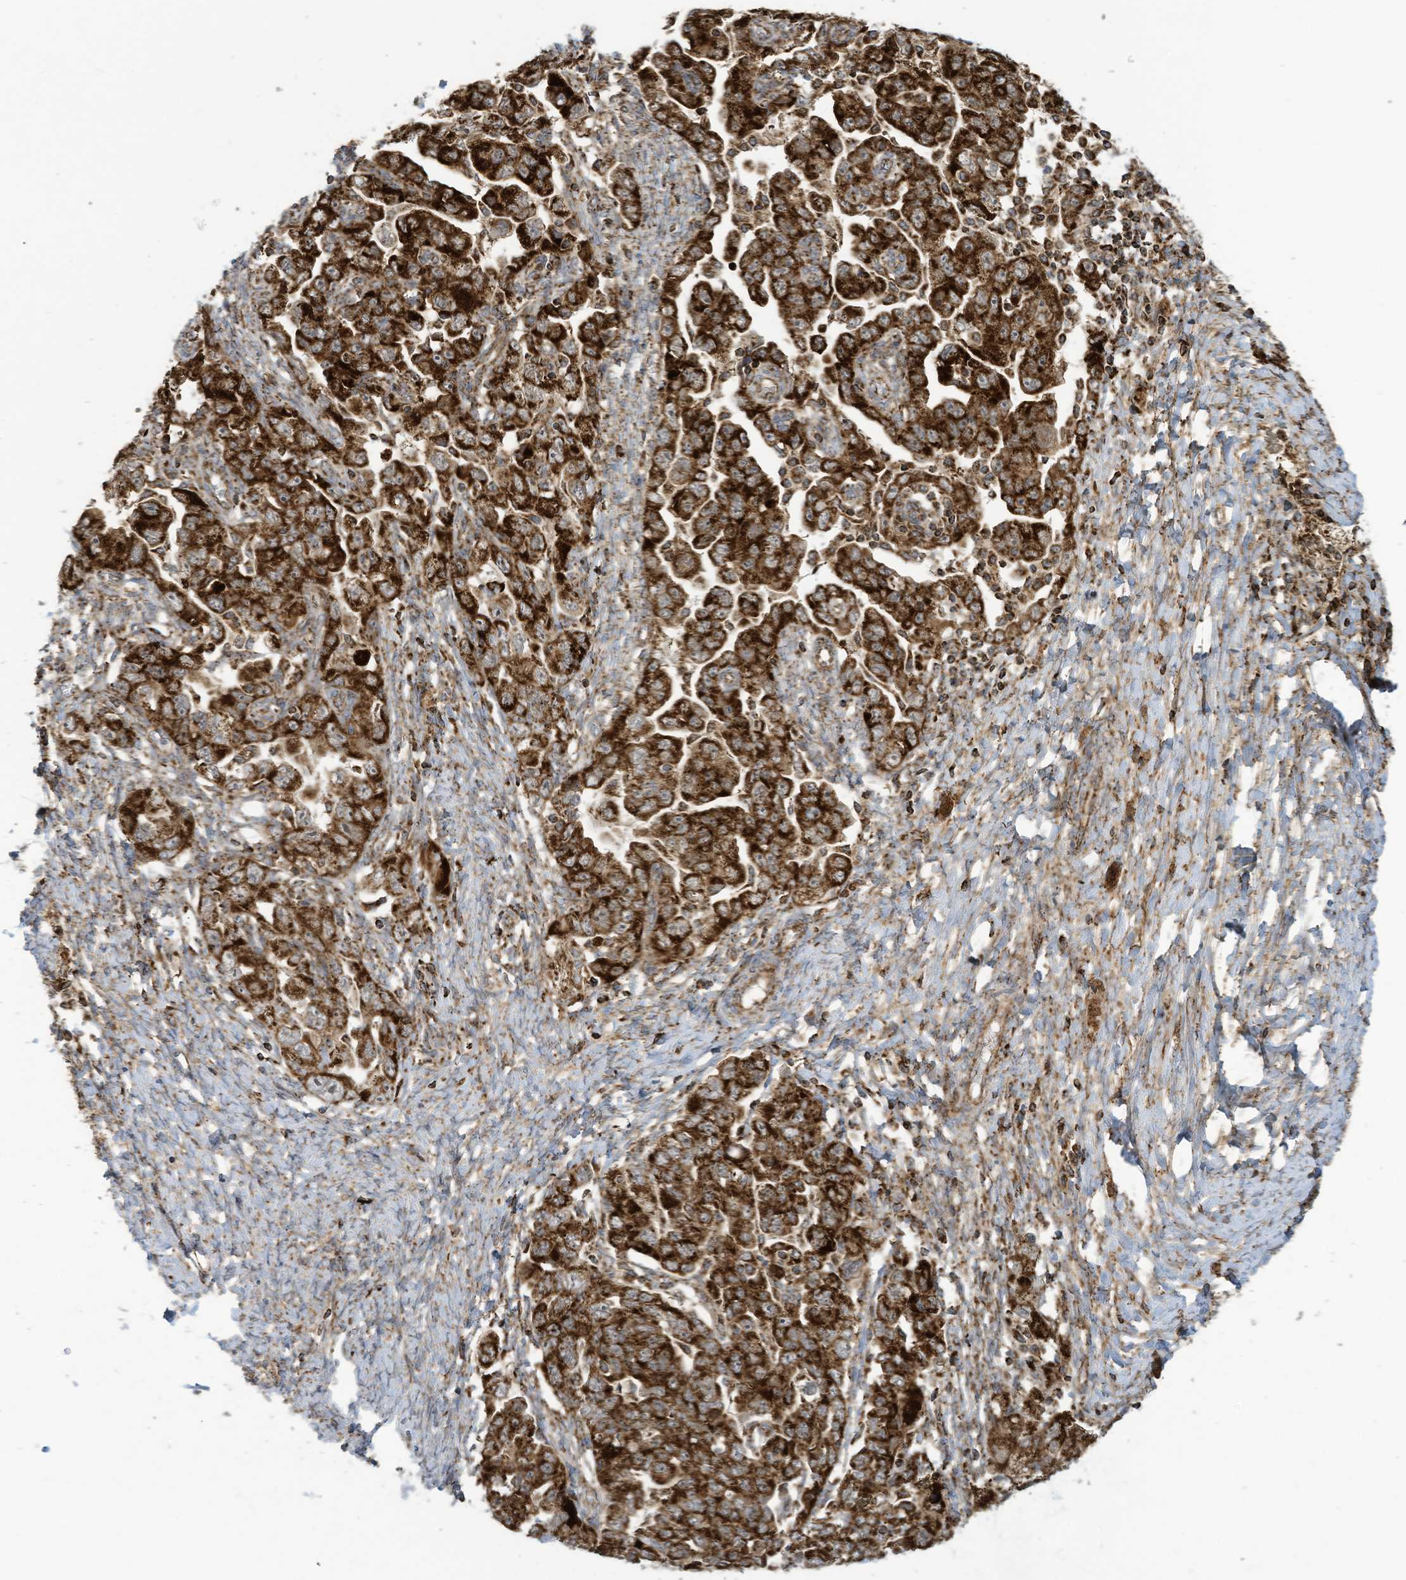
{"staining": {"intensity": "strong", "quantity": ">75%", "location": "cytoplasmic/membranous"}, "tissue": "ovarian cancer", "cell_type": "Tumor cells", "image_type": "cancer", "snomed": [{"axis": "morphology", "description": "Carcinoma, NOS"}, {"axis": "morphology", "description": "Cystadenocarcinoma, serous, NOS"}, {"axis": "topography", "description": "Ovary"}], "caption": "Human ovarian cancer (carcinoma) stained with a protein marker demonstrates strong staining in tumor cells.", "gene": "COX10", "patient": {"sex": "female", "age": 69}}